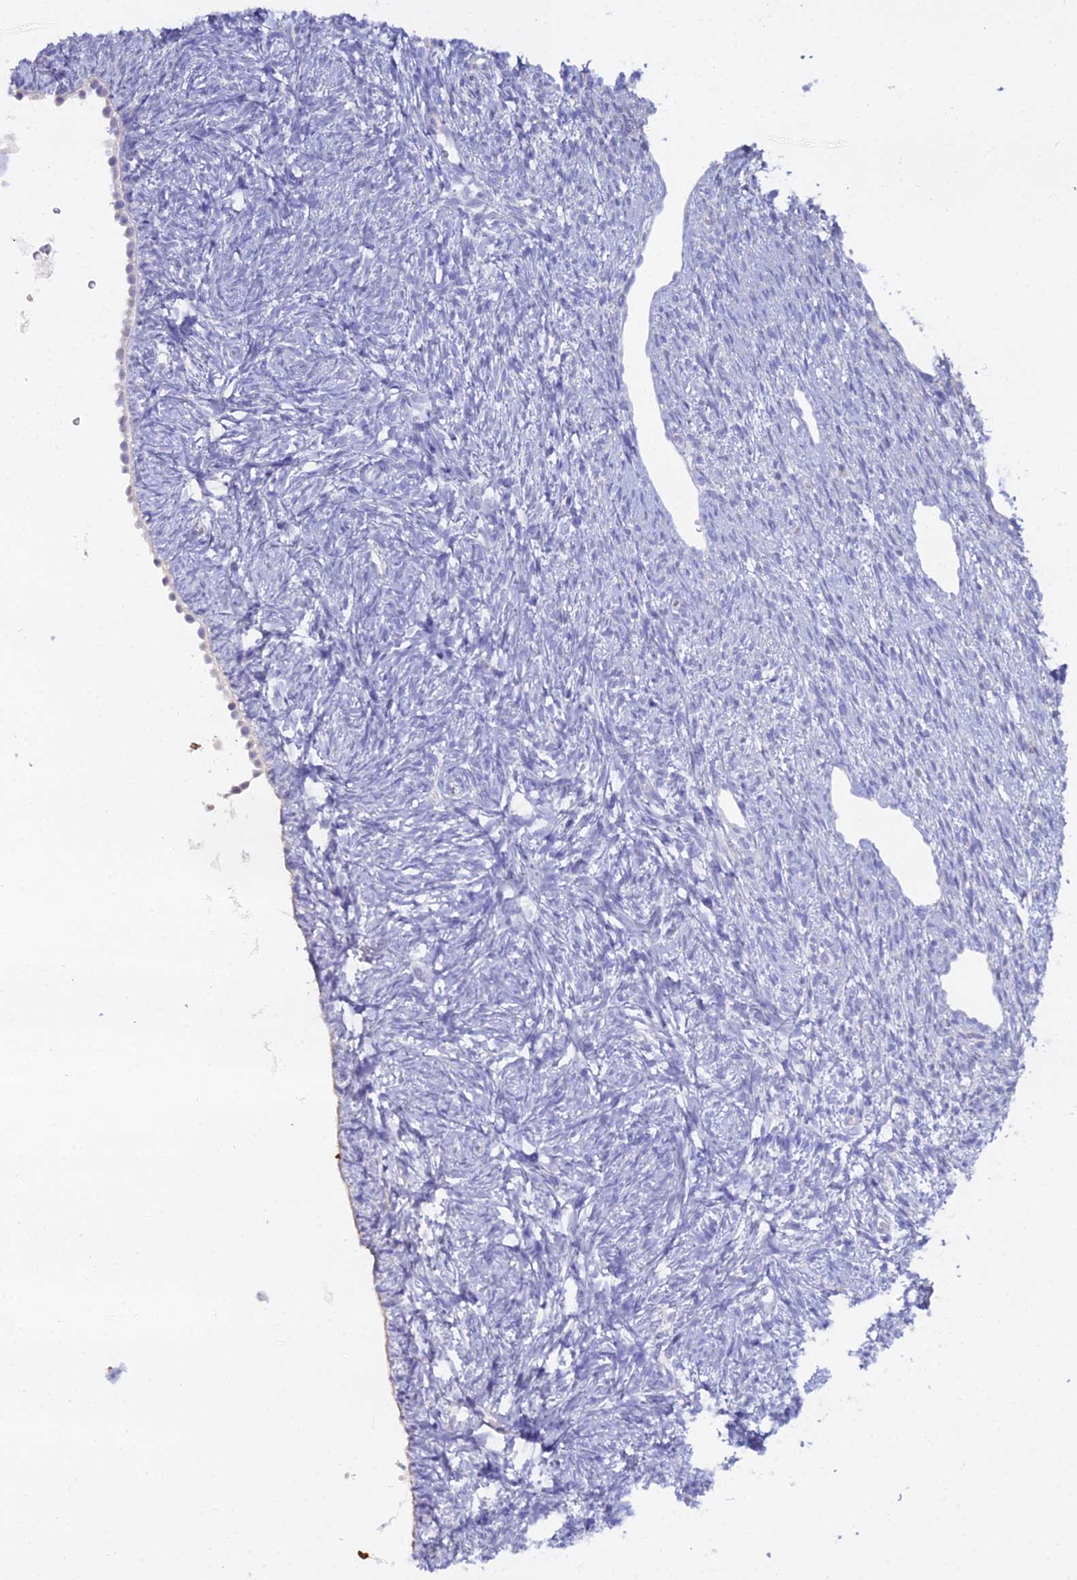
{"staining": {"intensity": "negative", "quantity": "none", "location": "none"}, "tissue": "ovary", "cell_type": "Follicle cells", "image_type": "normal", "snomed": [{"axis": "morphology", "description": "Normal tissue, NOS"}, {"axis": "topography", "description": "Ovary"}], "caption": "Immunohistochemical staining of benign human ovary displays no significant positivity in follicle cells.", "gene": "DHX34", "patient": {"sex": "female", "age": 51}}